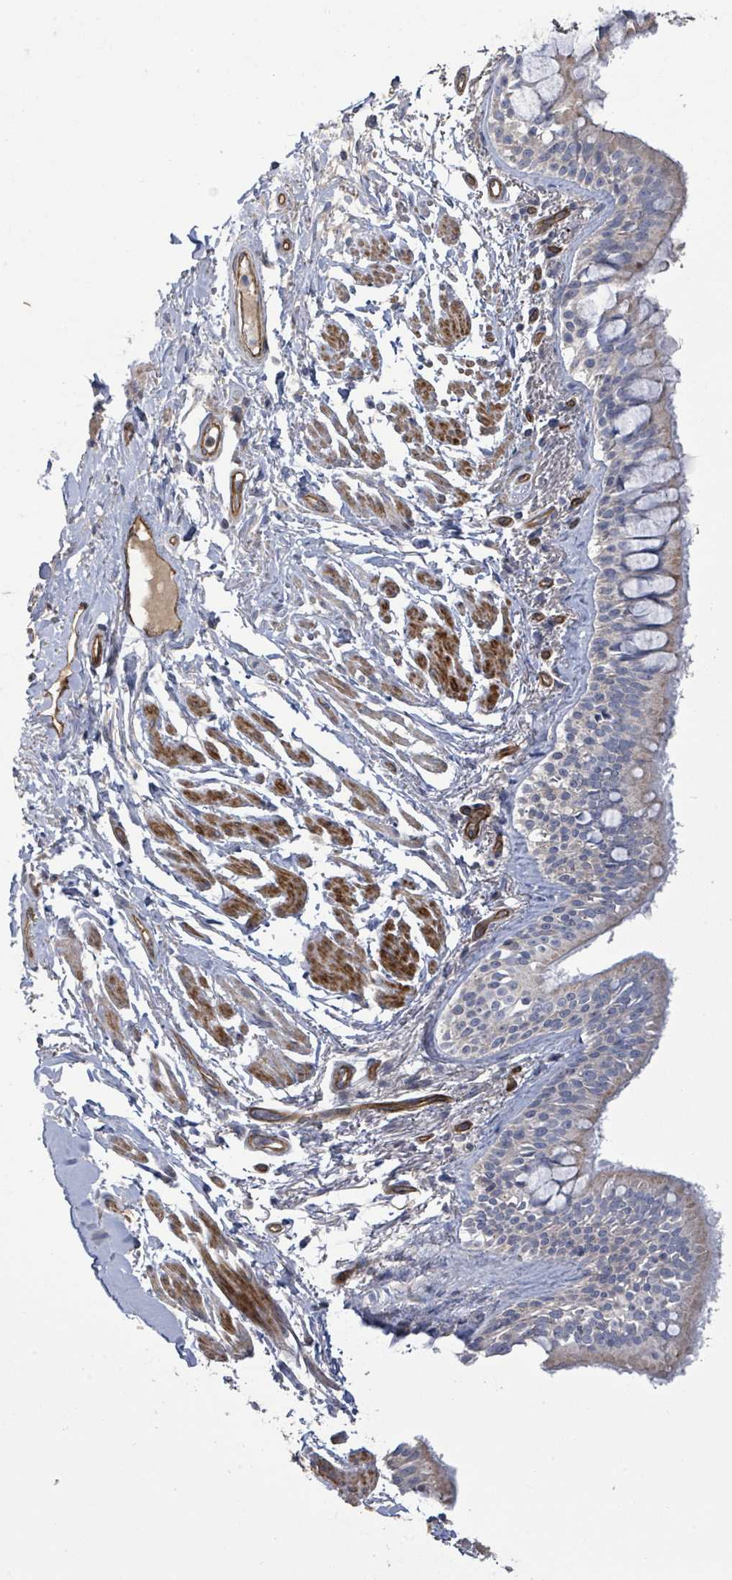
{"staining": {"intensity": "weak", "quantity": "25%-75%", "location": "cytoplasmic/membranous"}, "tissue": "bronchus", "cell_type": "Respiratory epithelial cells", "image_type": "normal", "snomed": [{"axis": "morphology", "description": "Normal tissue, NOS"}, {"axis": "topography", "description": "Bronchus"}], "caption": "Immunohistochemical staining of unremarkable human bronchus exhibits low levels of weak cytoplasmic/membranous staining in approximately 25%-75% of respiratory epithelial cells. (brown staining indicates protein expression, while blue staining denotes nuclei).", "gene": "KANK3", "patient": {"sex": "male", "age": 70}}